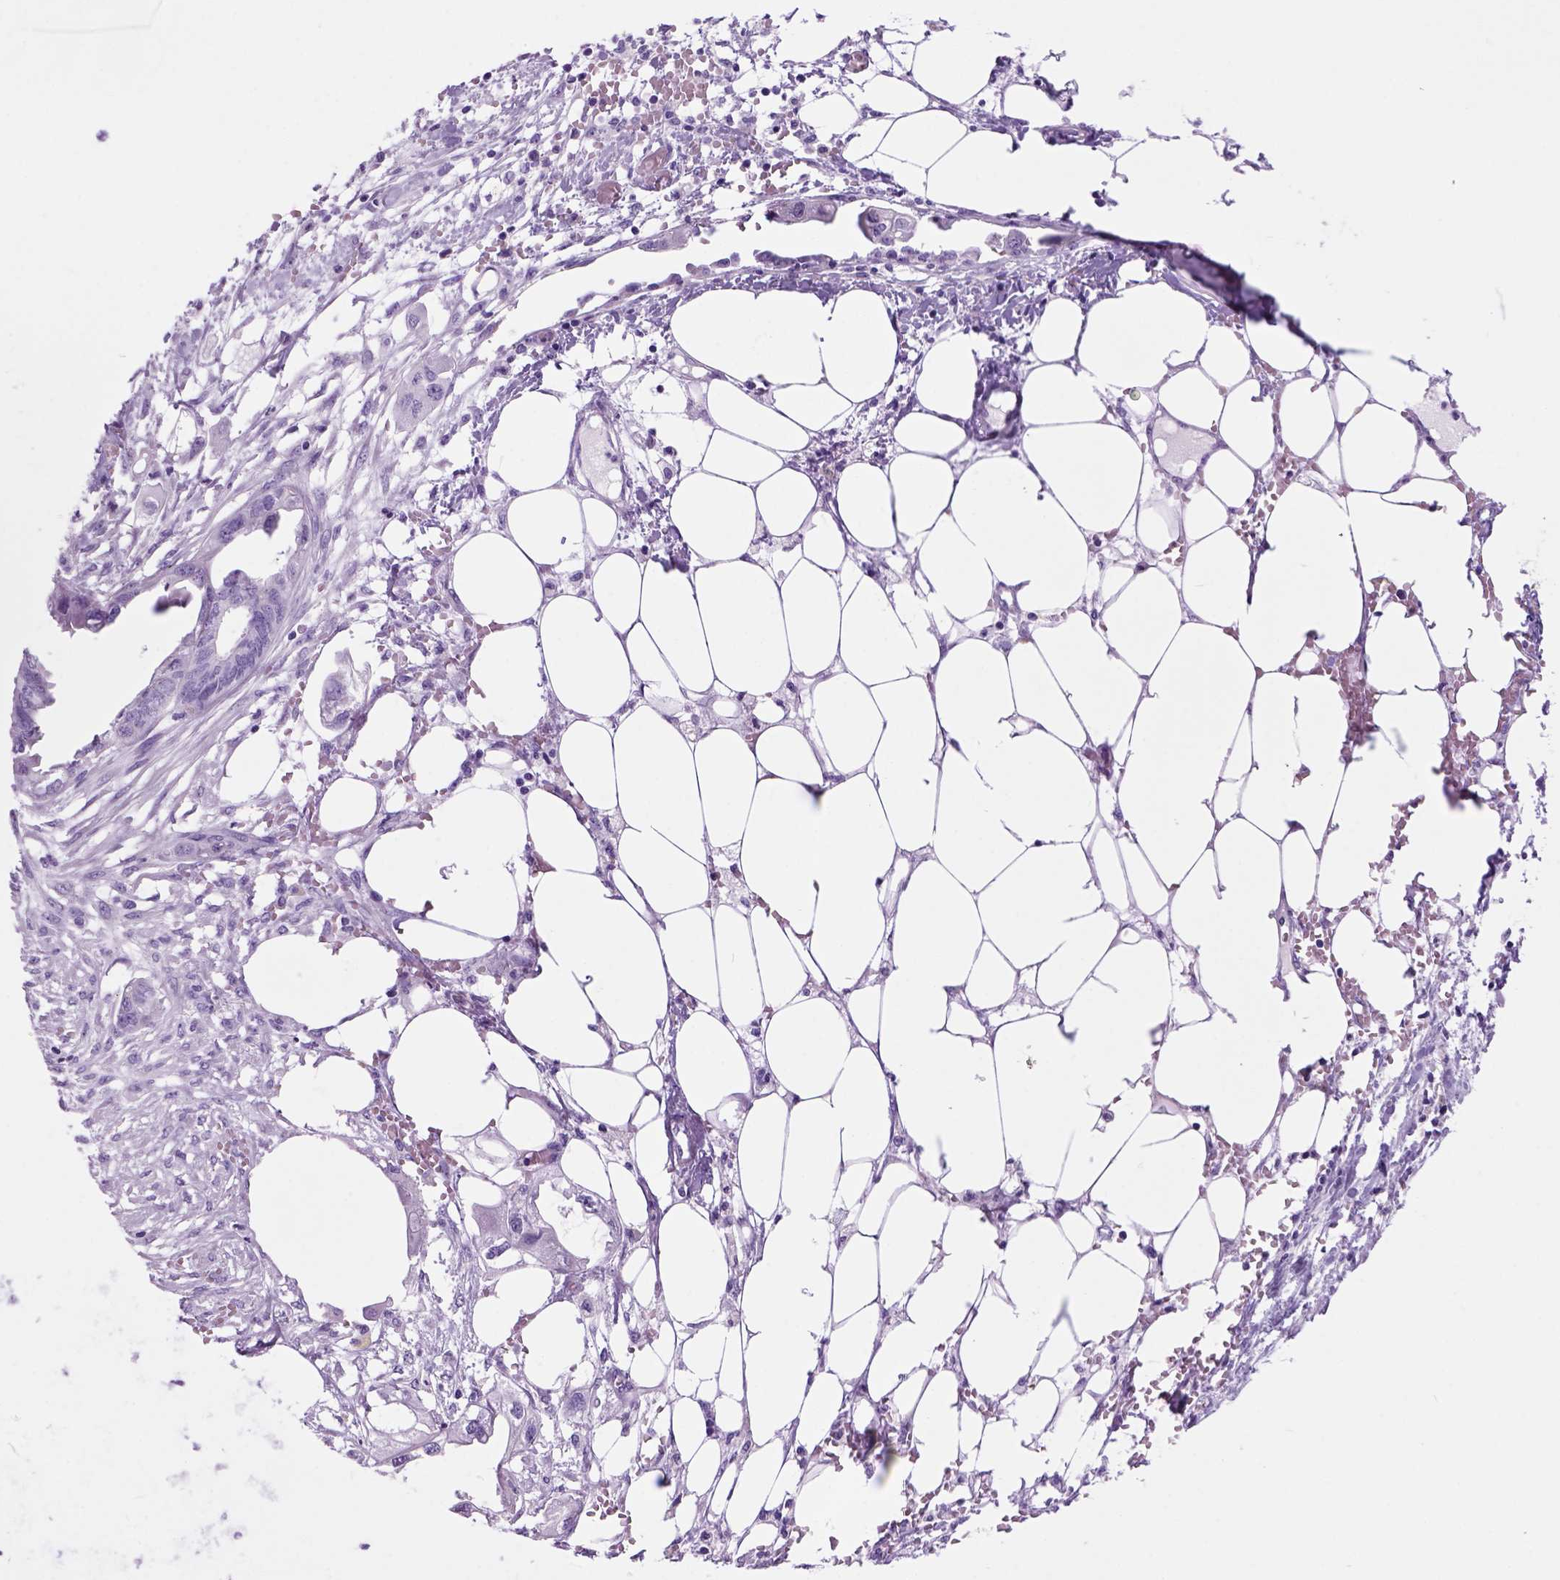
{"staining": {"intensity": "negative", "quantity": "none", "location": "none"}, "tissue": "endometrial cancer", "cell_type": "Tumor cells", "image_type": "cancer", "snomed": [{"axis": "morphology", "description": "Adenocarcinoma, NOS"}, {"axis": "morphology", "description": "Adenocarcinoma, metastatic, NOS"}, {"axis": "topography", "description": "Adipose tissue"}, {"axis": "topography", "description": "Endometrium"}], "caption": "This is an immunohistochemistry histopathology image of human endometrial cancer. There is no staining in tumor cells.", "gene": "HHIPL2", "patient": {"sex": "female", "age": 67}}